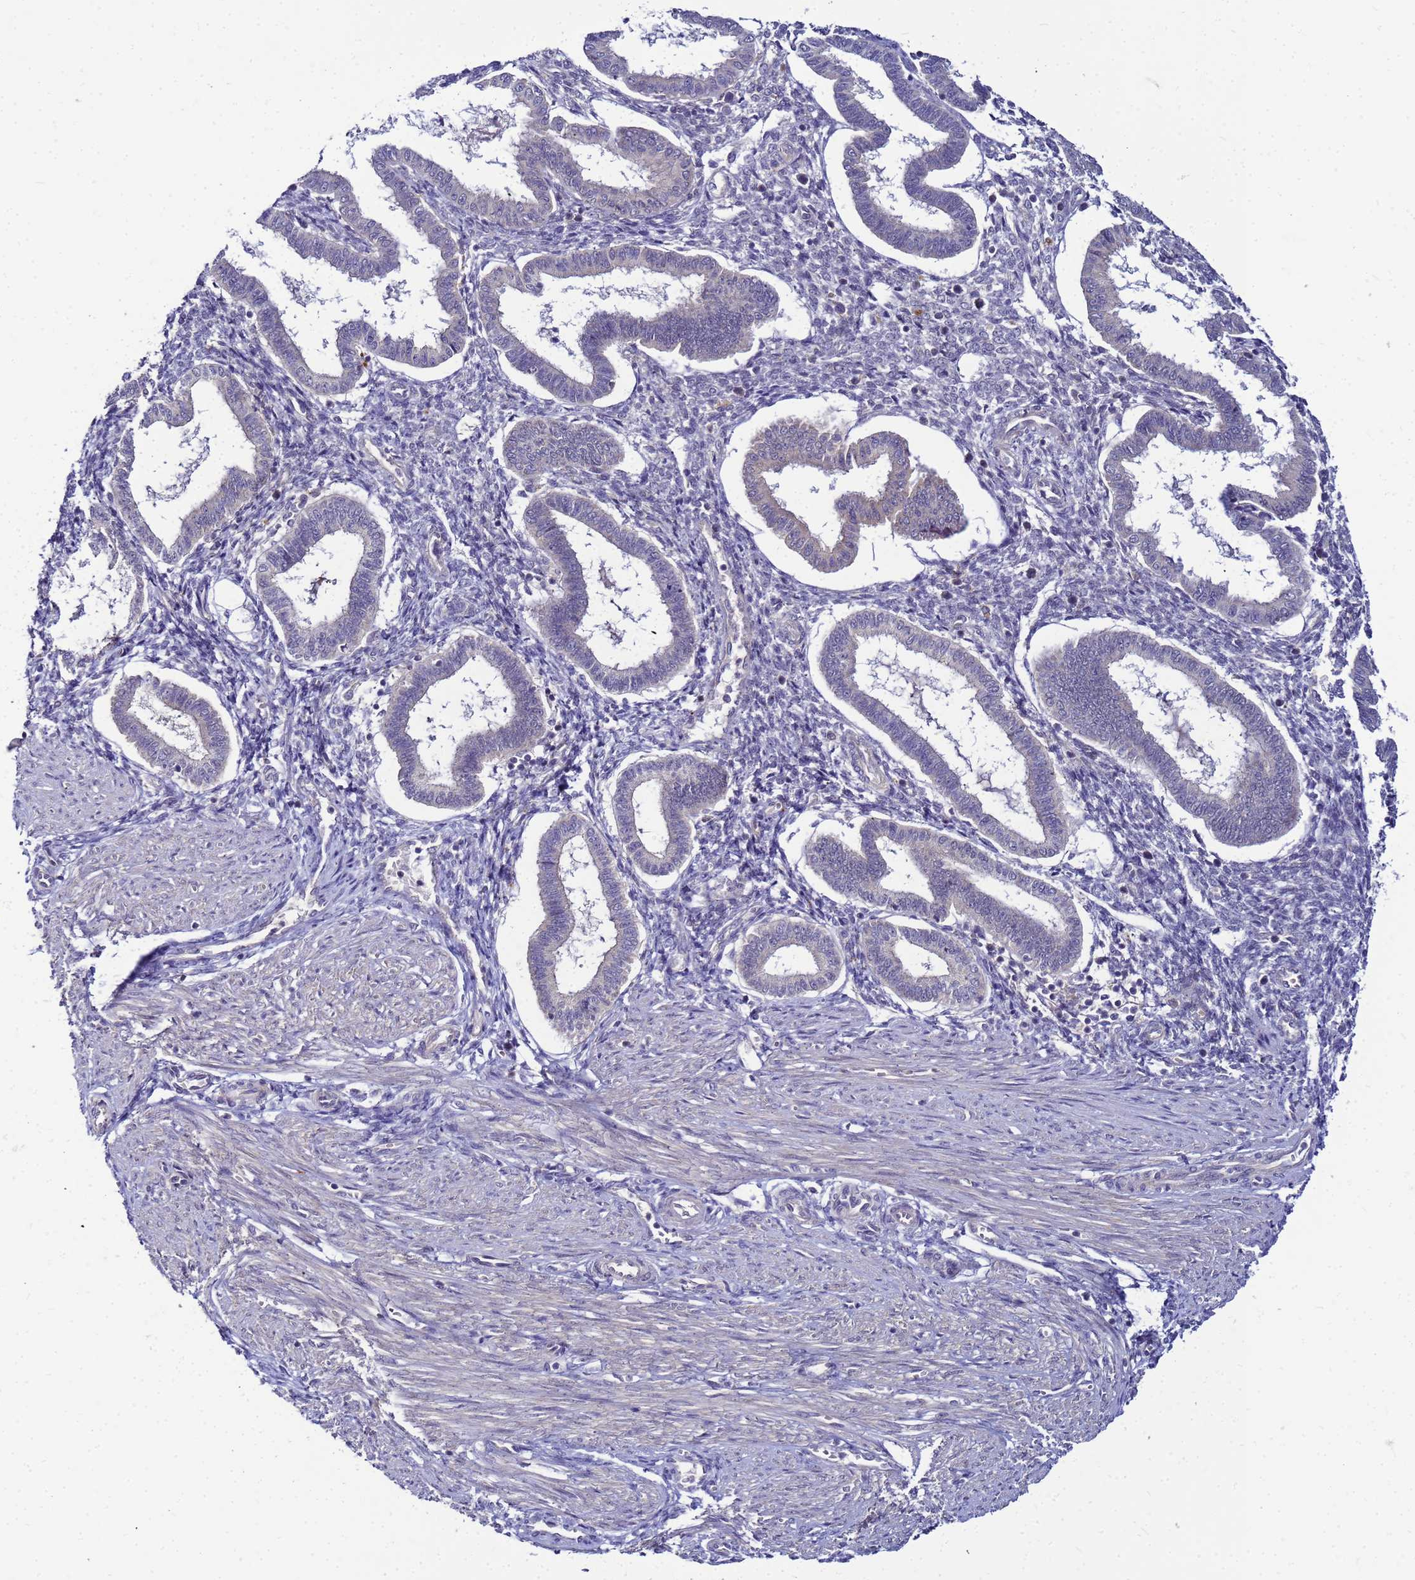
{"staining": {"intensity": "negative", "quantity": "none", "location": "none"}, "tissue": "endometrium", "cell_type": "Cells in endometrial stroma", "image_type": "normal", "snomed": [{"axis": "morphology", "description": "Normal tissue, NOS"}, {"axis": "topography", "description": "Endometrium"}], "caption": "Protein analysis of benign endometrium demonstrates no significant positivity in cells in endometrial stroma.", "gene": "SAT1", "patient": {"sex": "female", "age": 24}}